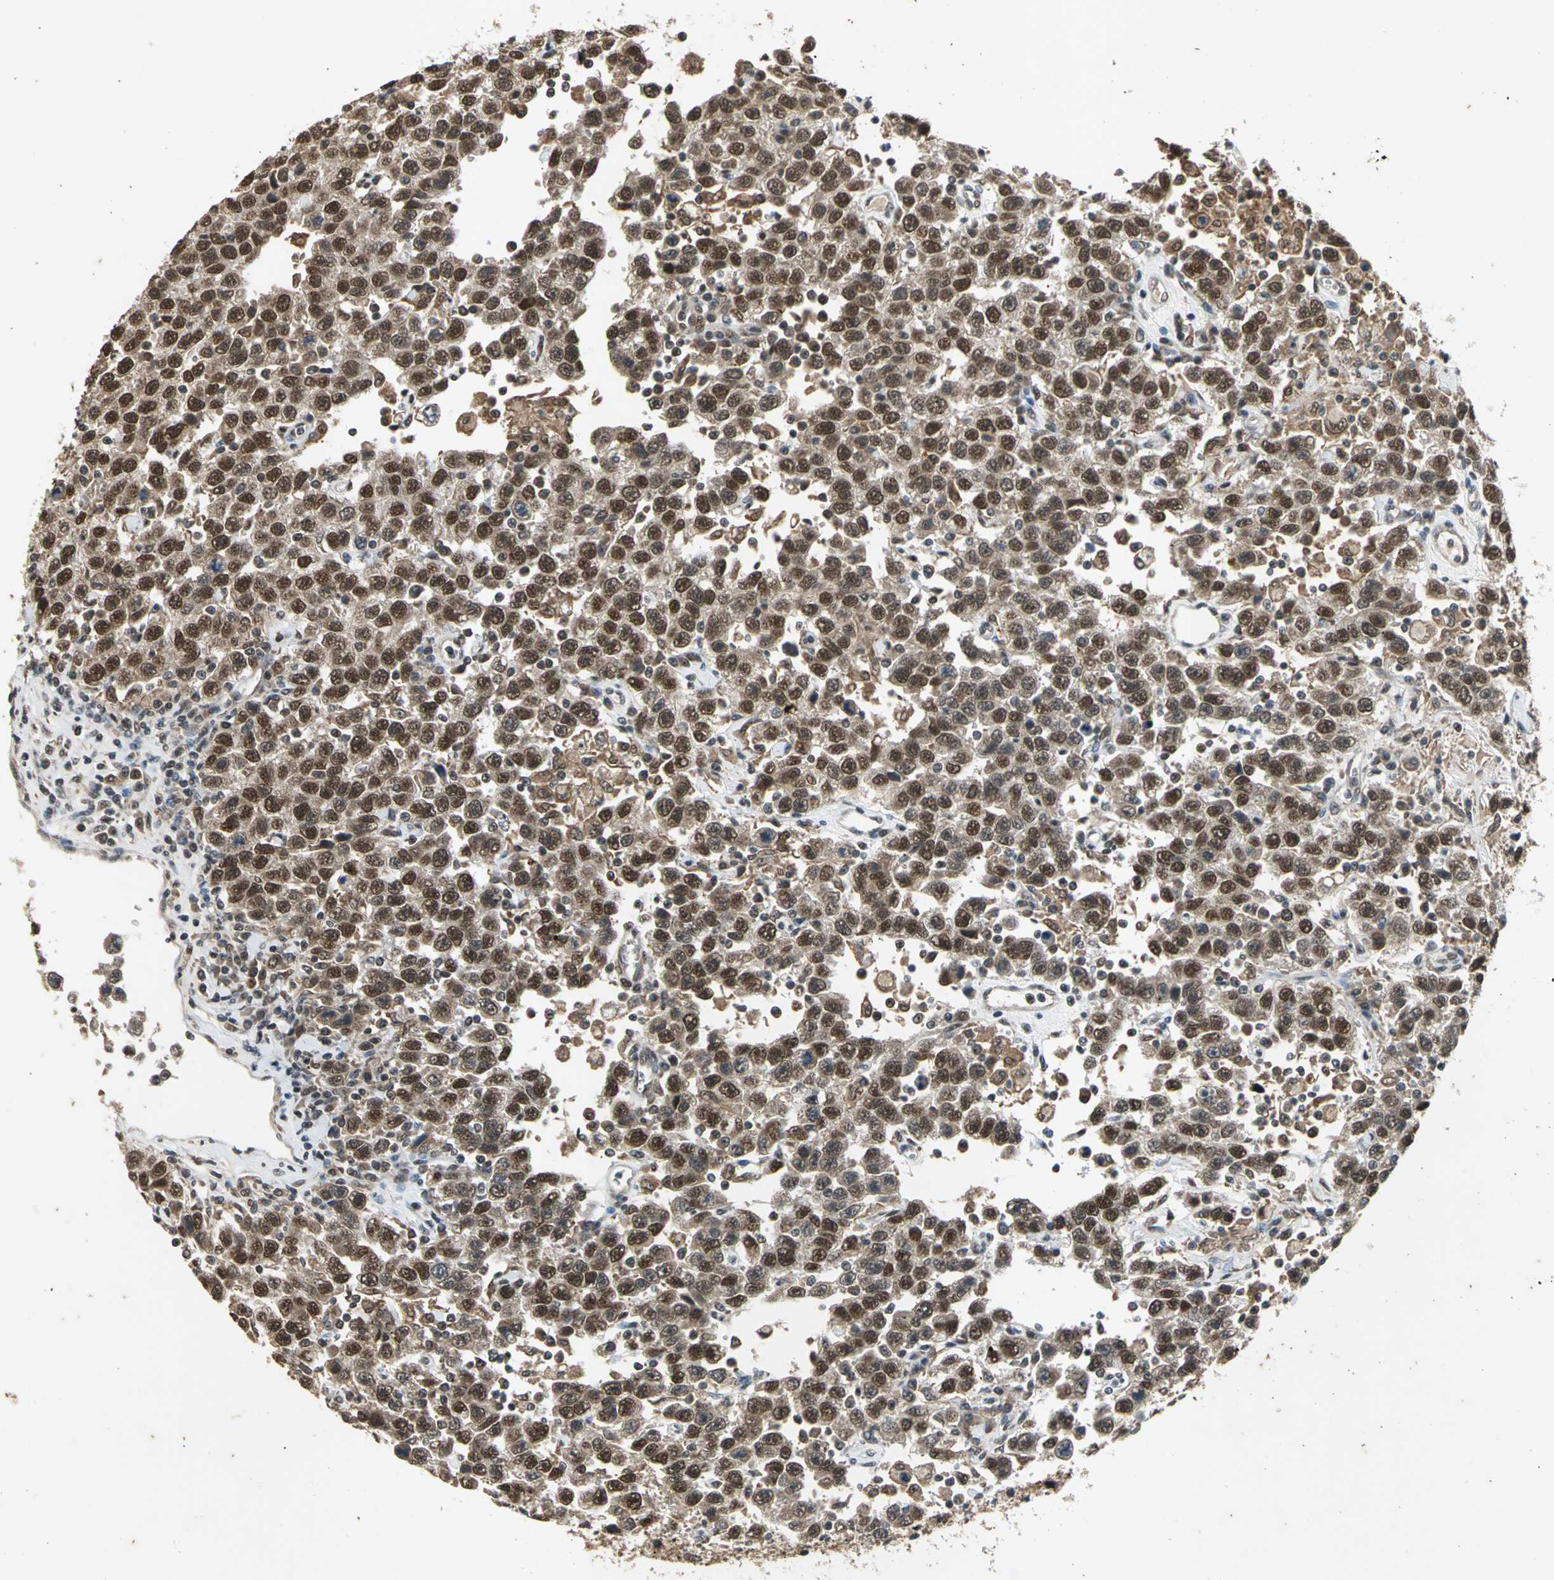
{"staining": {"intensity": "moderate", "quantity": ">75%", "location": "cytoplasmic/membranous,nuclear"}, "tissue": "testis cancer", "cell_type": "Tumor cells", "image_type": "cancer", "snomed": [{"axis": "morphology", "description": "Seminoma, NOS"}, {"axis": "topography", "description": "Testis"}], "caption": "Human testis seminoma stained with a protein marker demonstrates moderate staining in tumor cells.", "gene": "NOTCH3", "patient": {"sex": "male", "age": 41}}